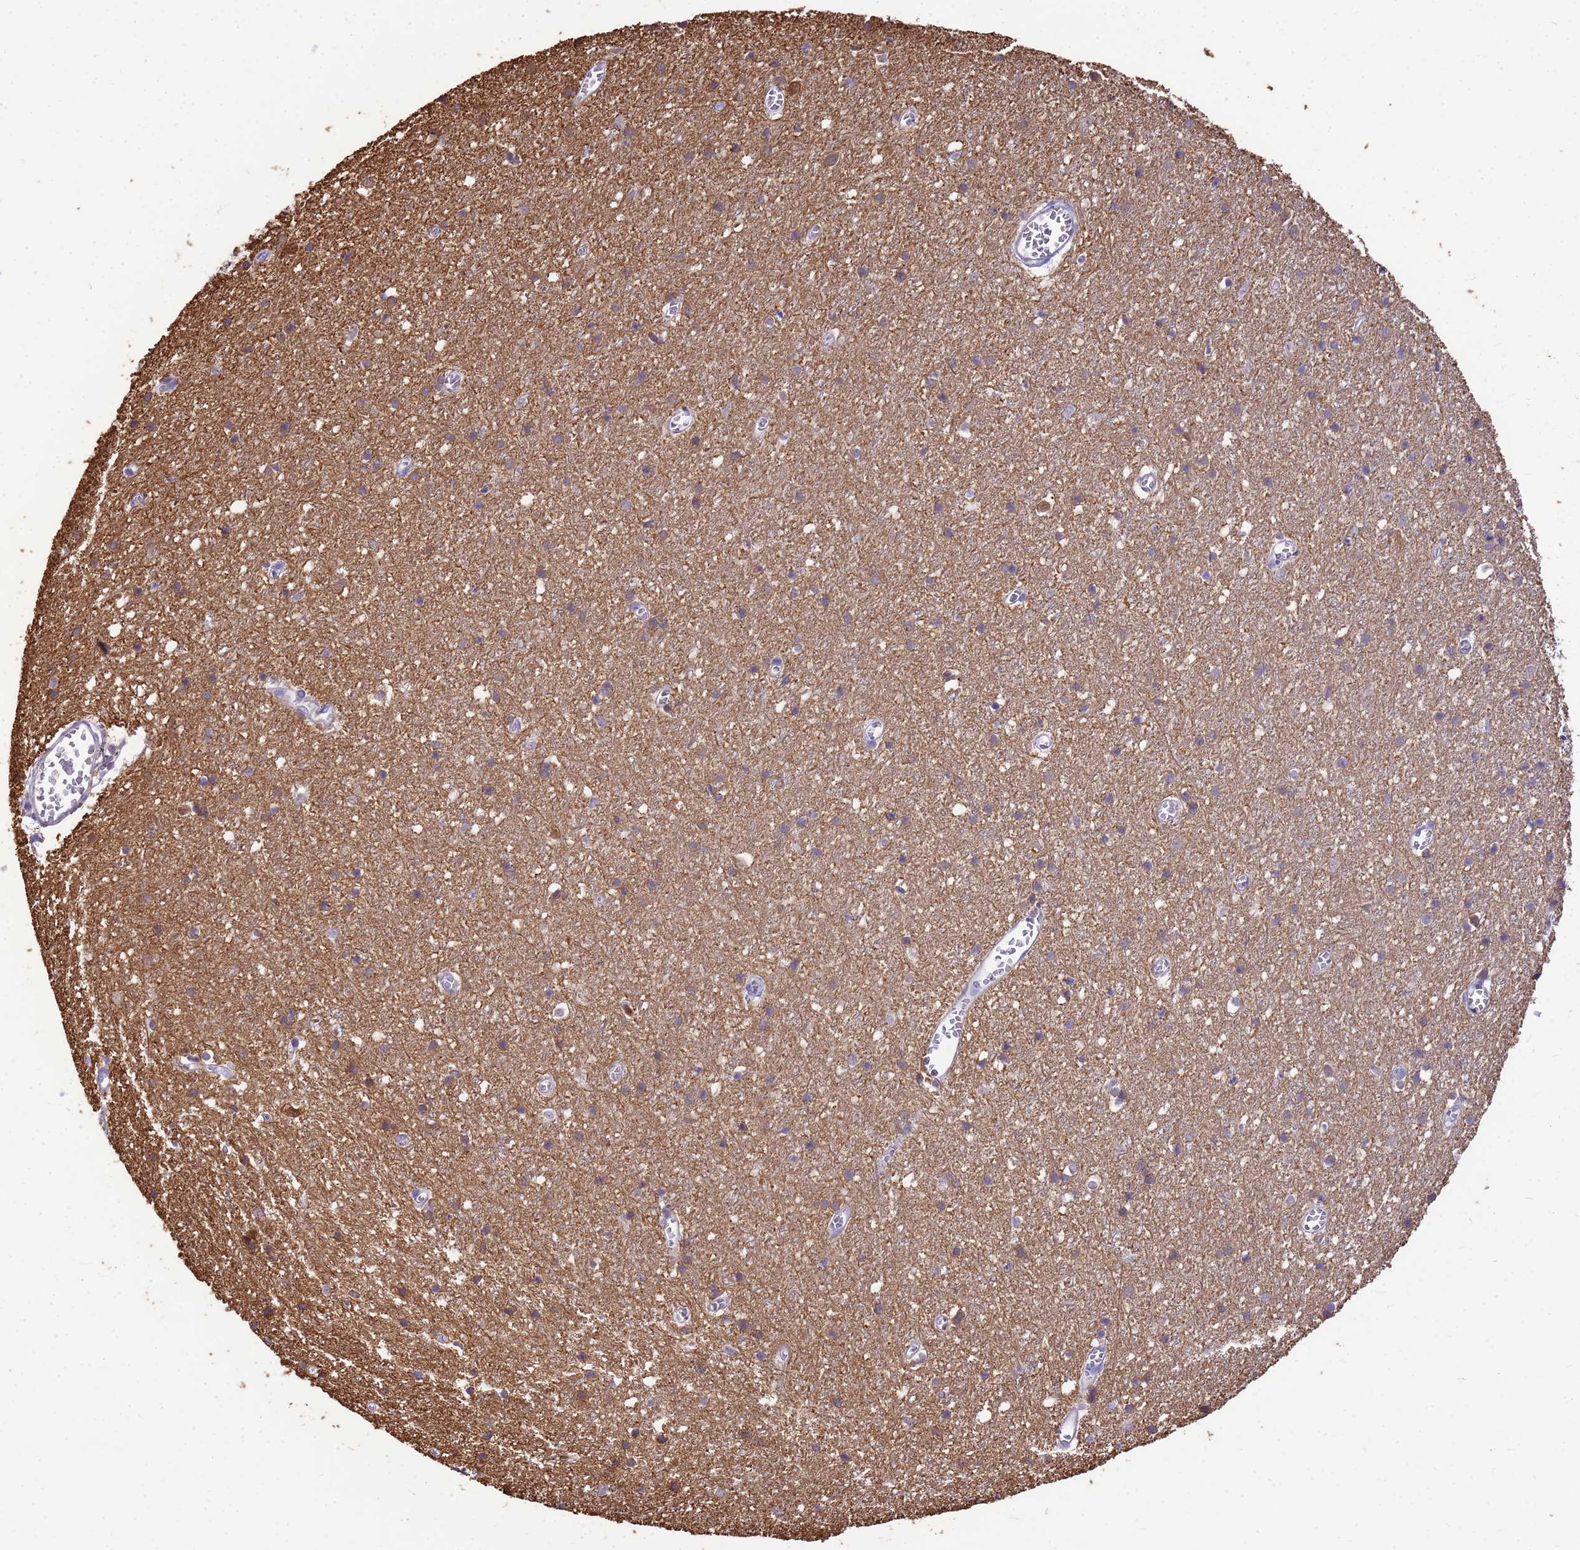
{"staining": {"intensity": "negative", "quantity": "none", "location": "none"}, "tissue": "cerebral cortex", "cell_type": "Endothelial cells", "image_type": "normal", "snomed": [{"axis": "morphology", "description": "Normal tissue, NOS"}, {"axis": "topography", "description": "Cerebral cortex"}], "caption": "DAB immunohistochemical staining of unremarkable cerebral cortex exhibits no significant expression in endothelial cells. The staining is performed using DAB brown chromogen with nuclei counter-stained in using hematoxylin.", "gene": "ENSG00000198211", "patient": {"sex": "female", "age": 64}}